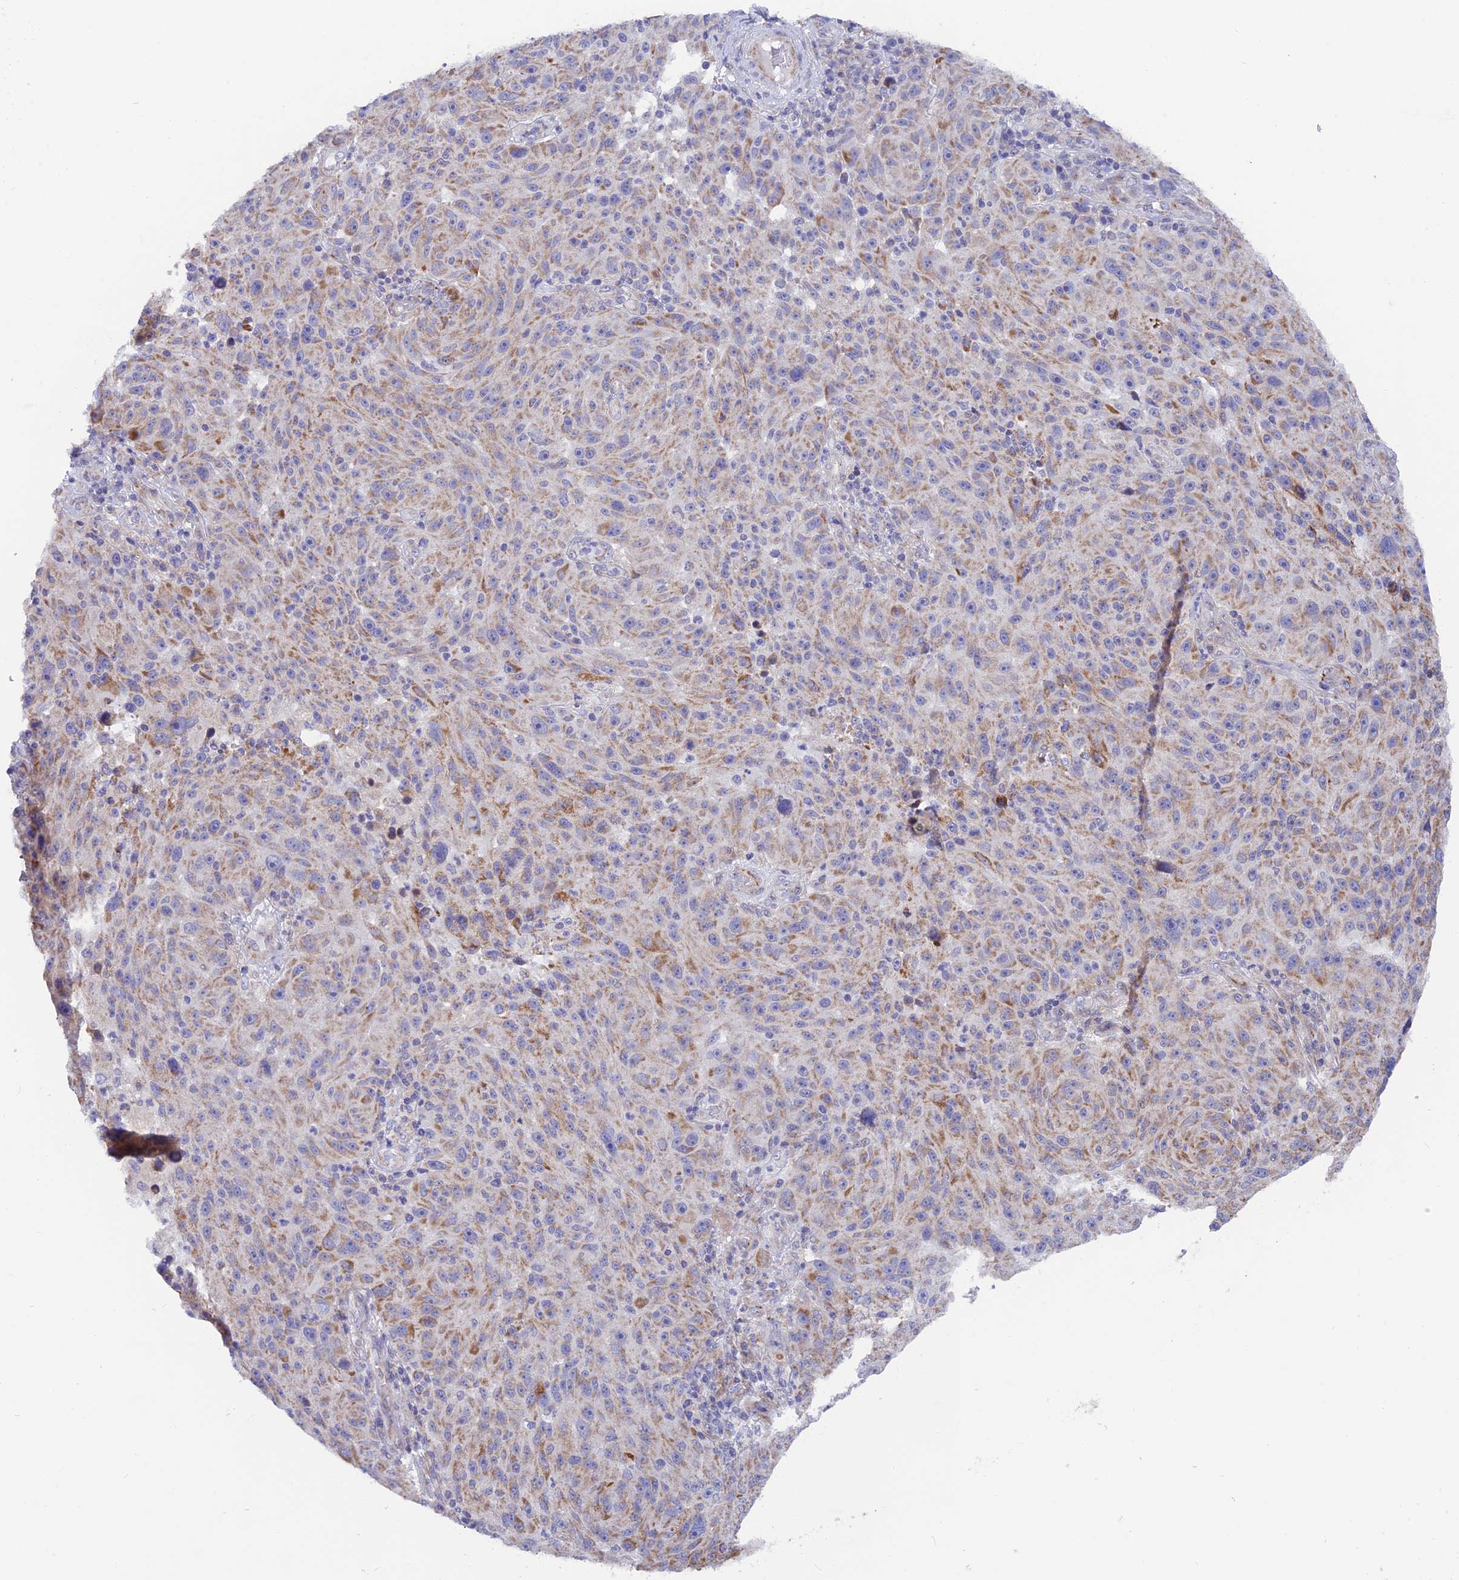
{"staining": {"intensity": "weak", "quantity": ">75%", "location": "cytoplasmic/membranous"}, "tissue": "melanoma", "cell_type": "Tumor cells", "image_type": "cancer", "snomed": [{"axis": "morphology", "description": "Malignant melanoma, NOS"}, {"axis": "topography", "description": "Skin"}], "caption": "Human melanoma stained with a protein marker reveals weak staining in tumor cells.", "gene": "PLAC9", "patient": {"sex": "male", "age": 53}}